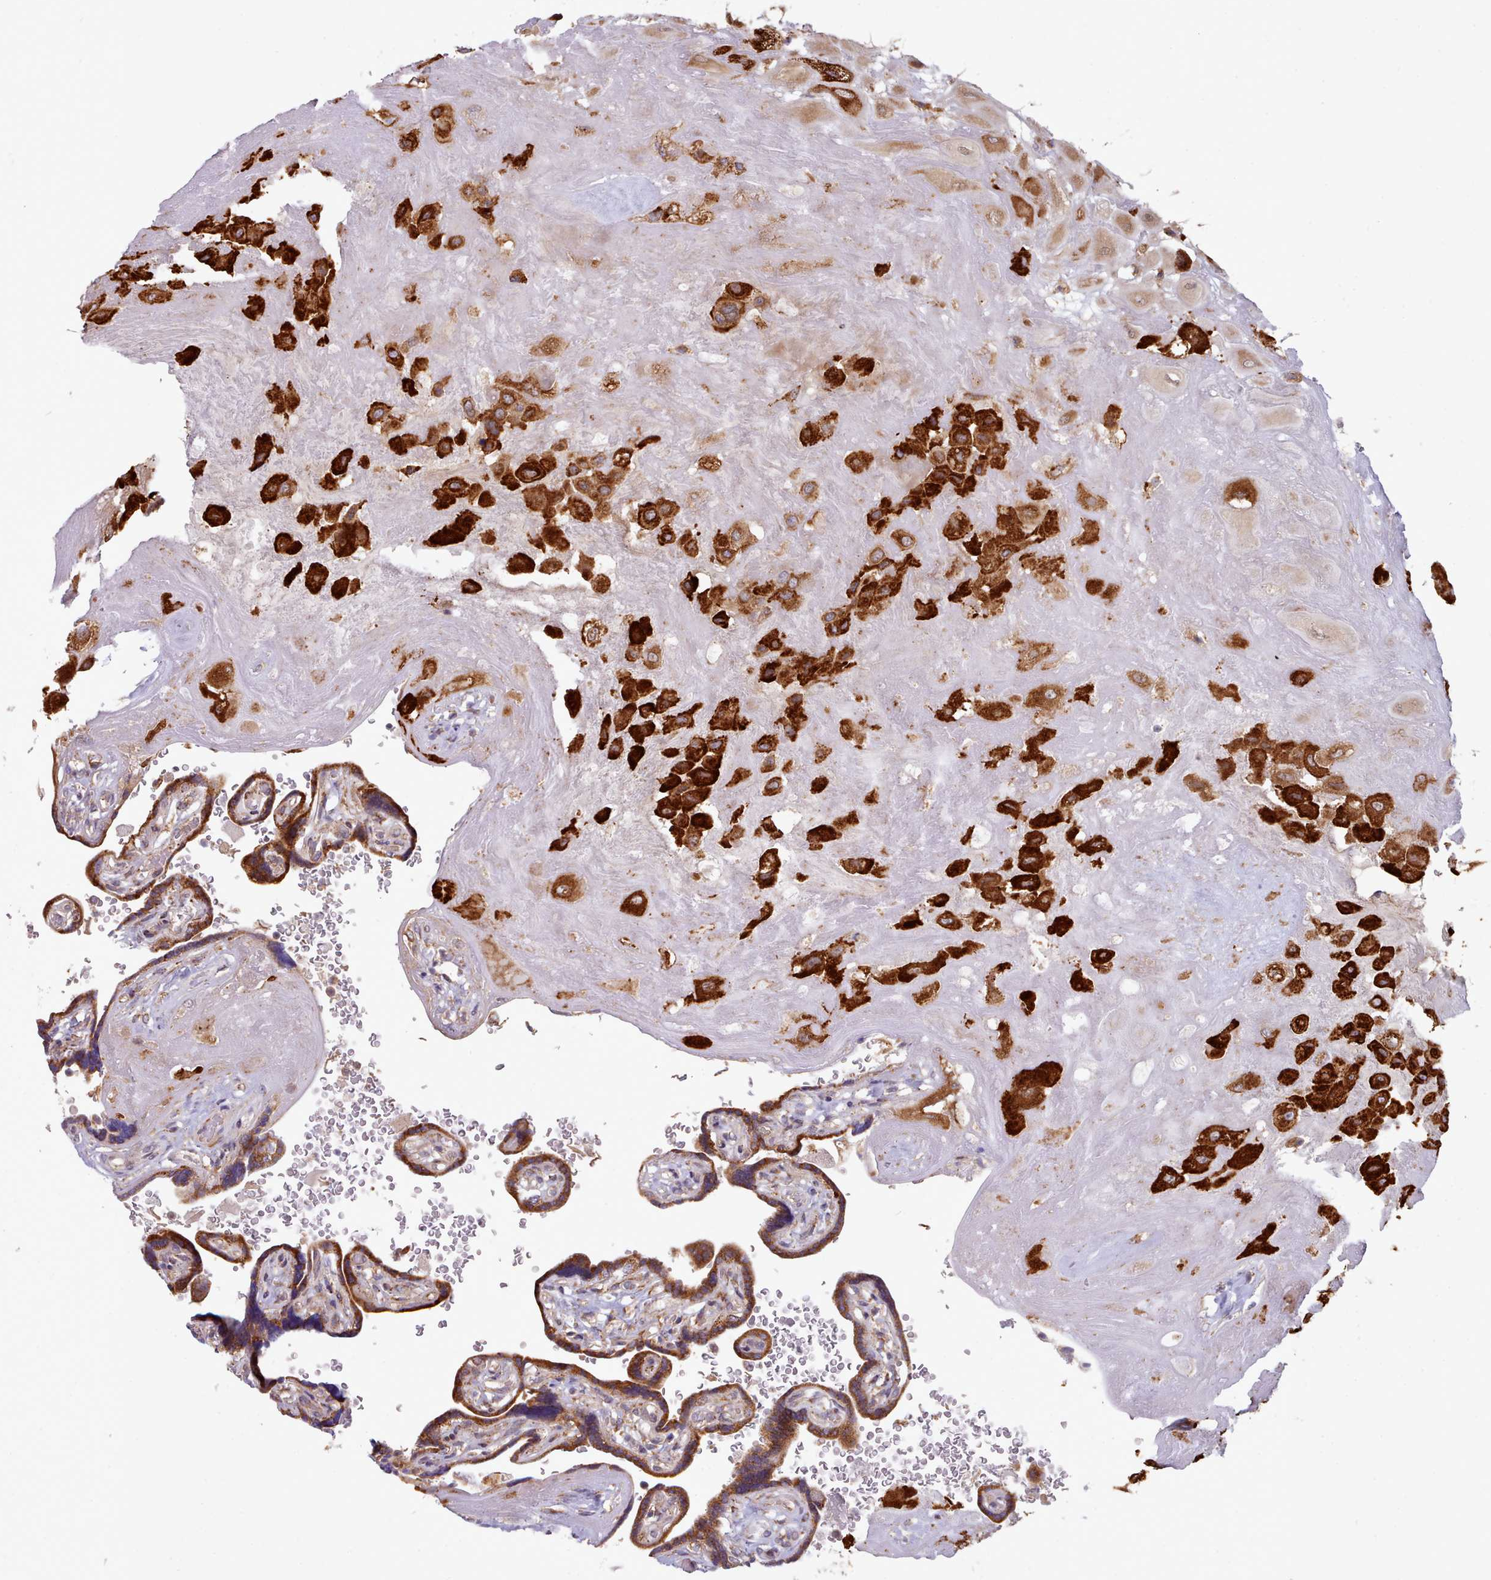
{"staining": {"intensity": "strong", "quantity": ">75%", "location": "cytoplasmic/membranous"}, "tissue": "placenta", "cell_type": "Decidual cells", "image_type": "normal", "snomed": [{"axis": "morphology", "description": "Normal tissue, NOS"}, {"axis": "topography", "description": "Placenta"}], "caption": "Immunohistochemistry (IHC) of unremarkable human placenta displays high levels of strong cytoplasmic/membranous expression in about >75% of decidual cells. Nuclei are stained in blue.", "gene": "TRIM26", "patient": {"sex": "female", "age": 32}}